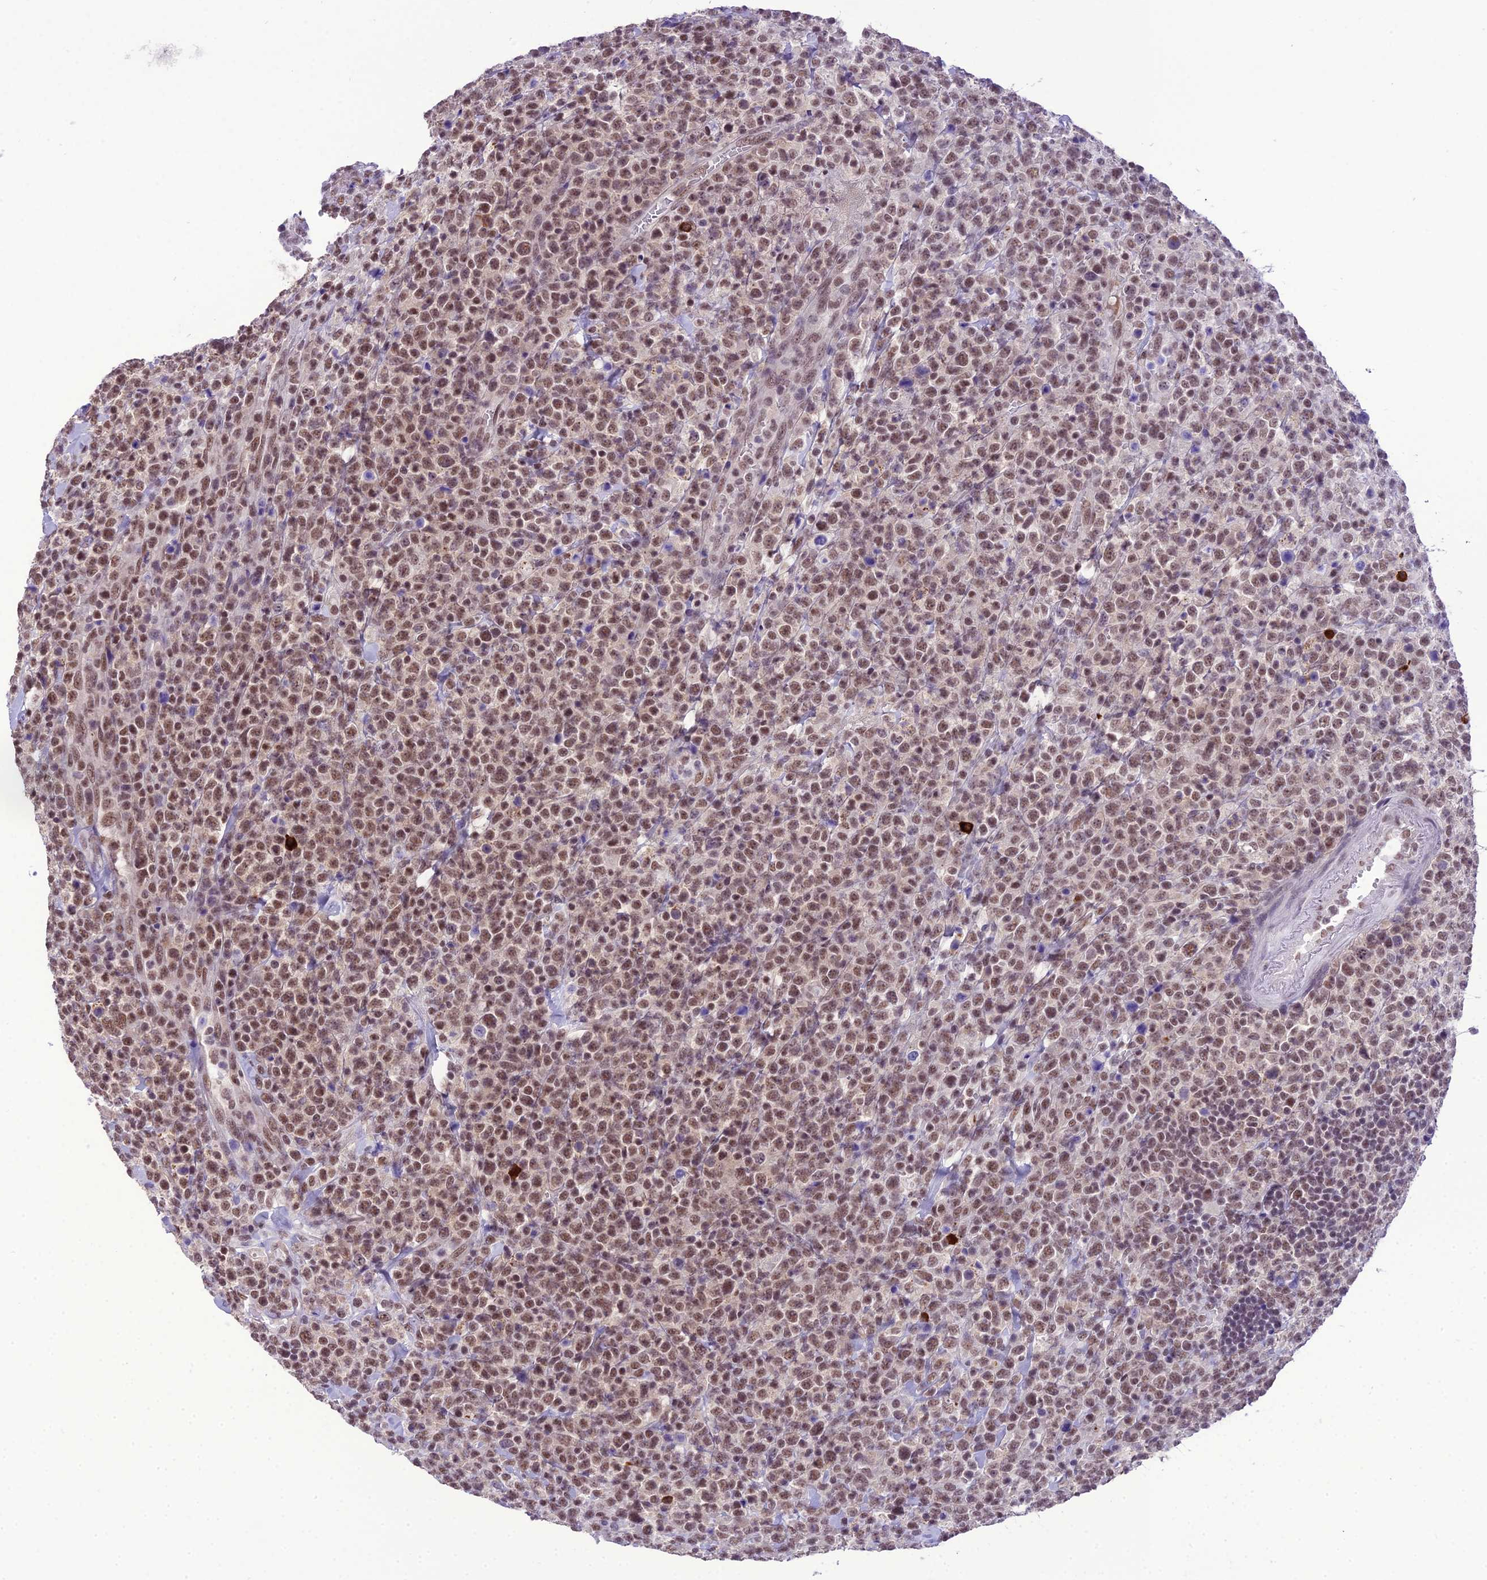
{"staining": {"intensity": "moderate", "quantity": ">75%", "location": "nuclear"}, "tissue": "lymphoma", "cell_type": "Tumor cells", "image_type": "cancer", "snomed": [{"axis": "morphology", "description": "Malignant lymphoma, non-Hodgkin's type, High grade"}, {"axis": "topography", "description": "Colon"}], "caption": "A high-resolution photomicrograph shows IHC staining of malignant lymphoma, non-Hodgkin's type (high-grade), which reveals moderate nuclear expression in about >75% of tumor cells. (DAB (3,3'-diaminobenzidine) IHC with brightfield microscopy, high magnification).", "gene": "SH3RF3", "patient": {"sex": "female", "age": 53}}